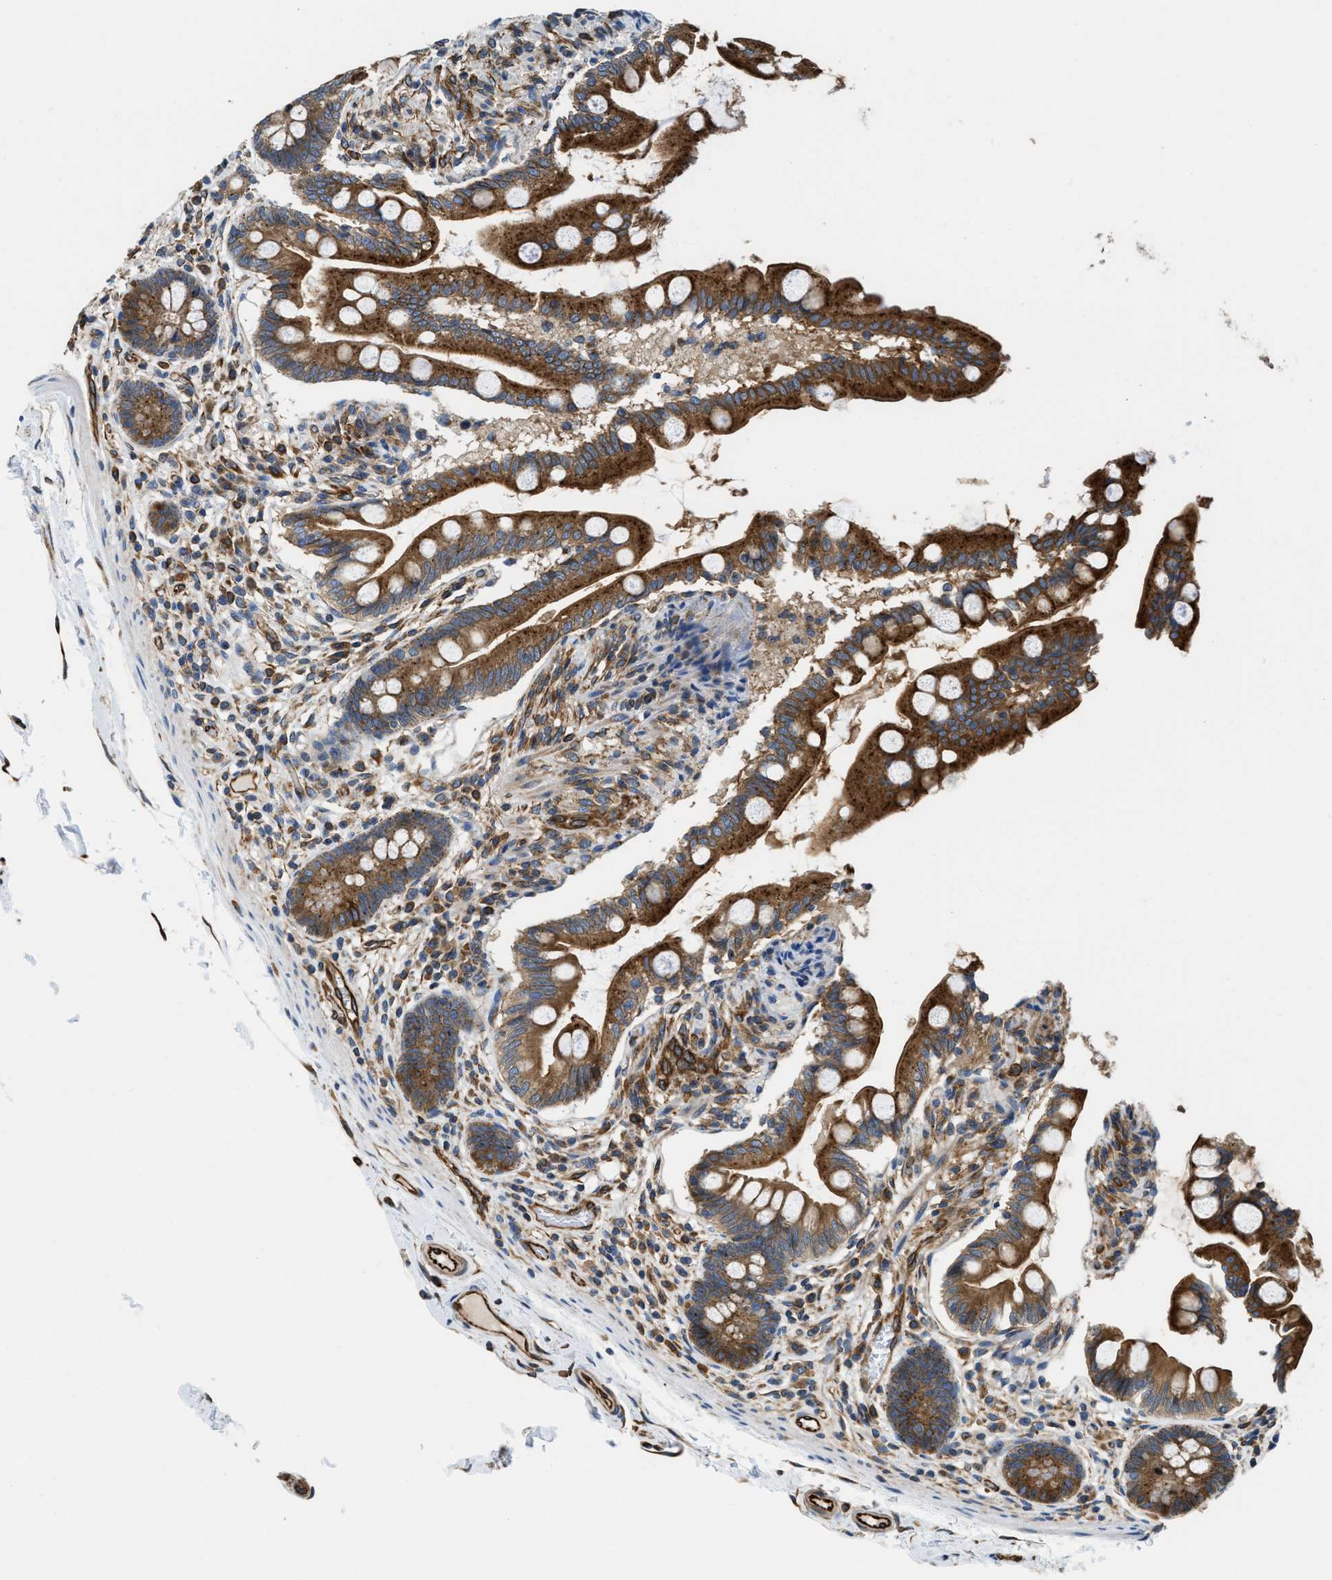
{"staining": {"intensity": "strong", "quantity": ">75%", "location": "cytoplasmic/membranous"}, "tissue": "small intestine", "cell_type": "Glandular cells", "image_type": "normal", "snomed": [{"axis": "morphology", "description": "Normal tissue, NOS"}, {"axis": "topography", "description": "Small intestine"}], "caption": "Glandular cells demonstrate strong cytoplasmic/membranous staining in about >75% of cells in unremarkable small intestine. (Stains: DAB (3,3'-diaminobenzidine) in brown, nuclei in blue, Microscopy: brightfield microscopy at high magnification).", "gene": "HSD17B12", "patient": {"sex": "female", "age": 56}}